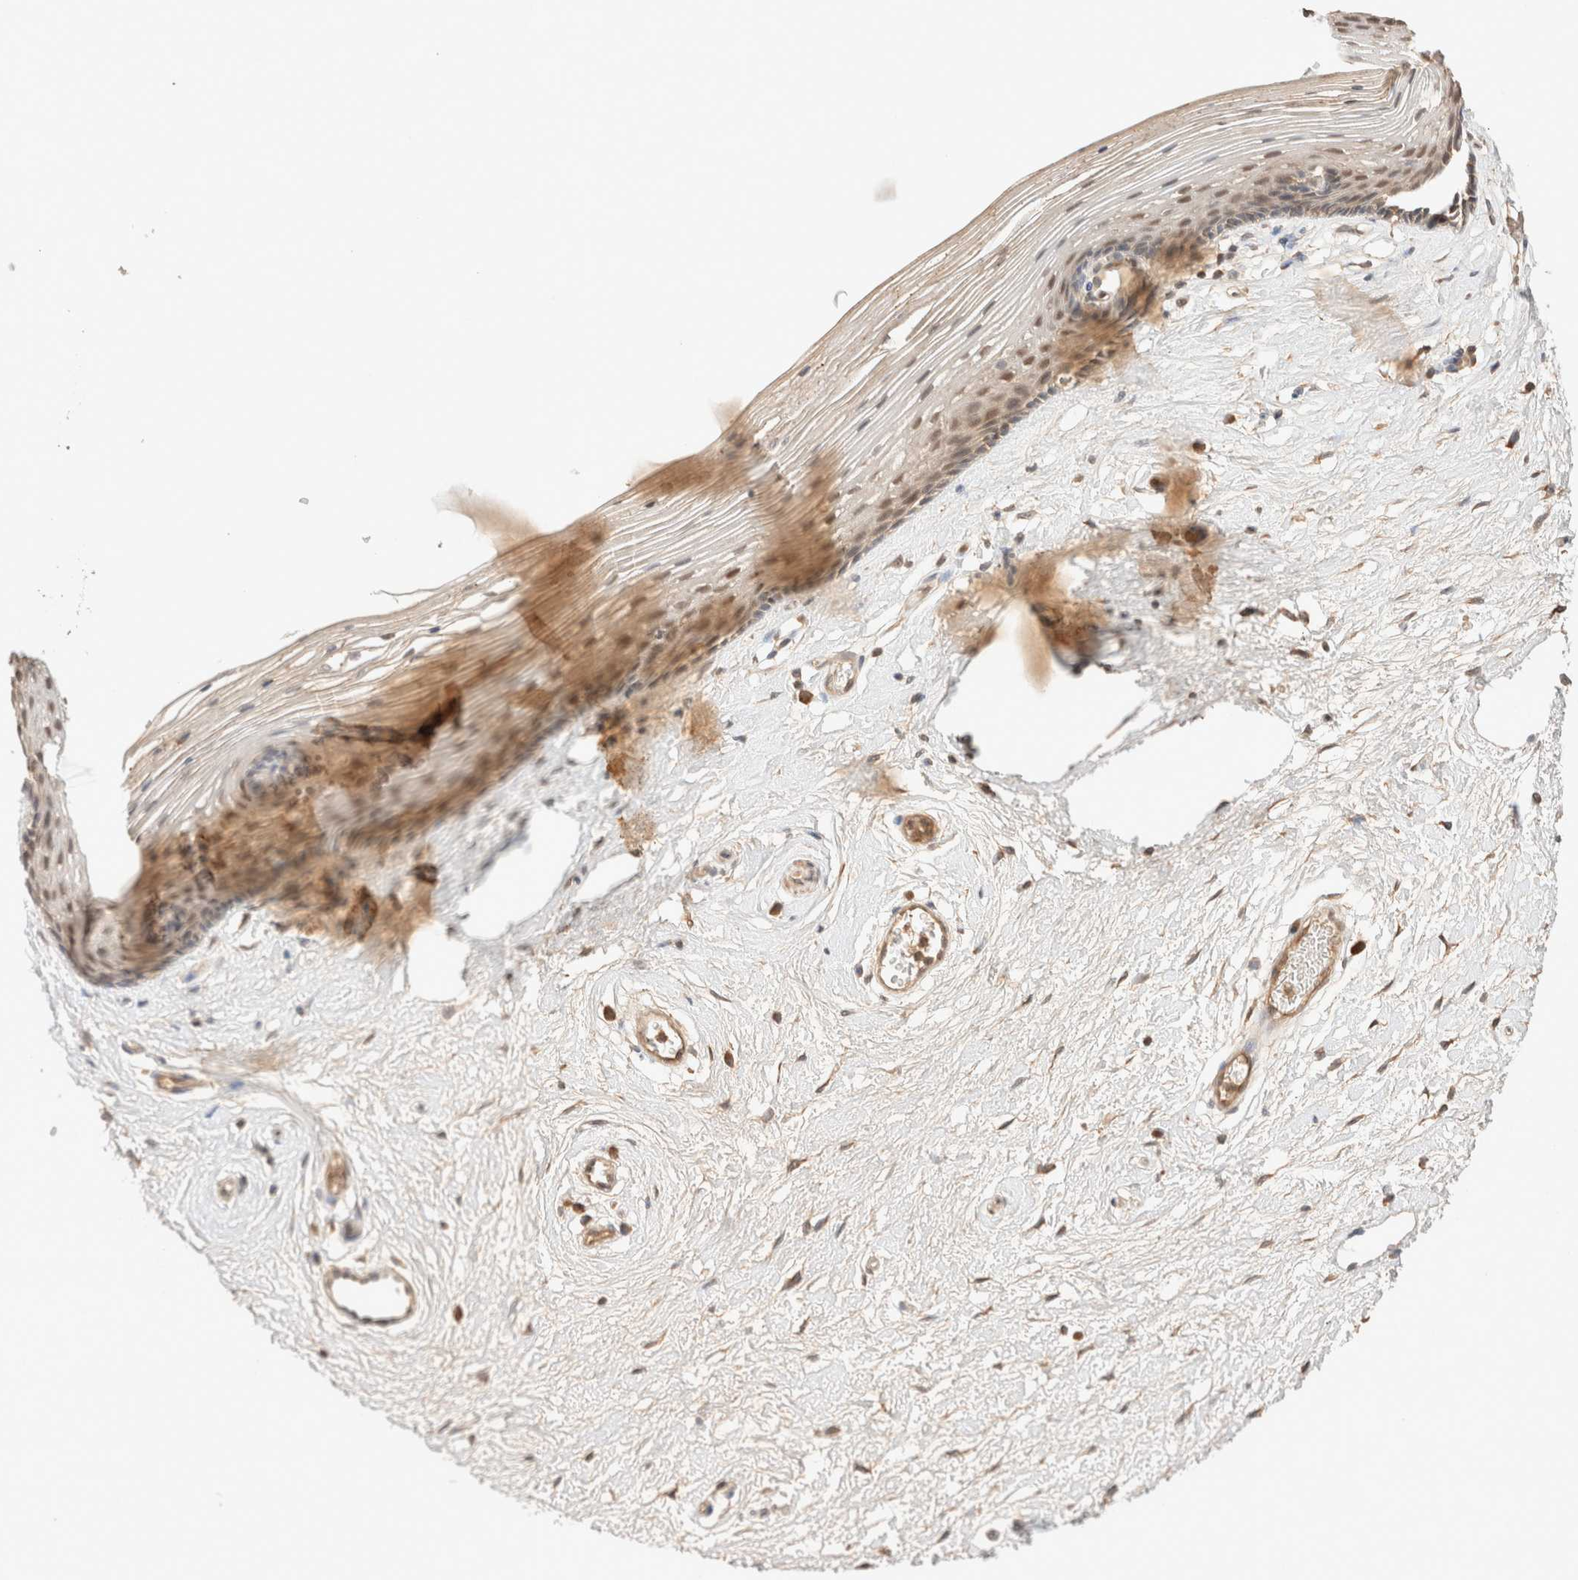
{"staining": {"intensity": "moderate", "quantity": ">75%", "location": "cytoplasmic/membranous,nuclear"}, "tissue": "vagina", "cell_type": "Squamous epithelial cells", "image_type": "normal", "snomed": [{"axis": "morphology", "description": "Normal tissue, NOS"}, {"axis": "topography", "description": "Vagina"}], "caption": "IHC of normal human vagina demonstrates medium levels of moderate cytoplasmic/membranous,nuclear expression in about >75% of squamous epithelial cells.", "gene": "CARNMT1", "patient": {"sex": "female", "age": 46}}